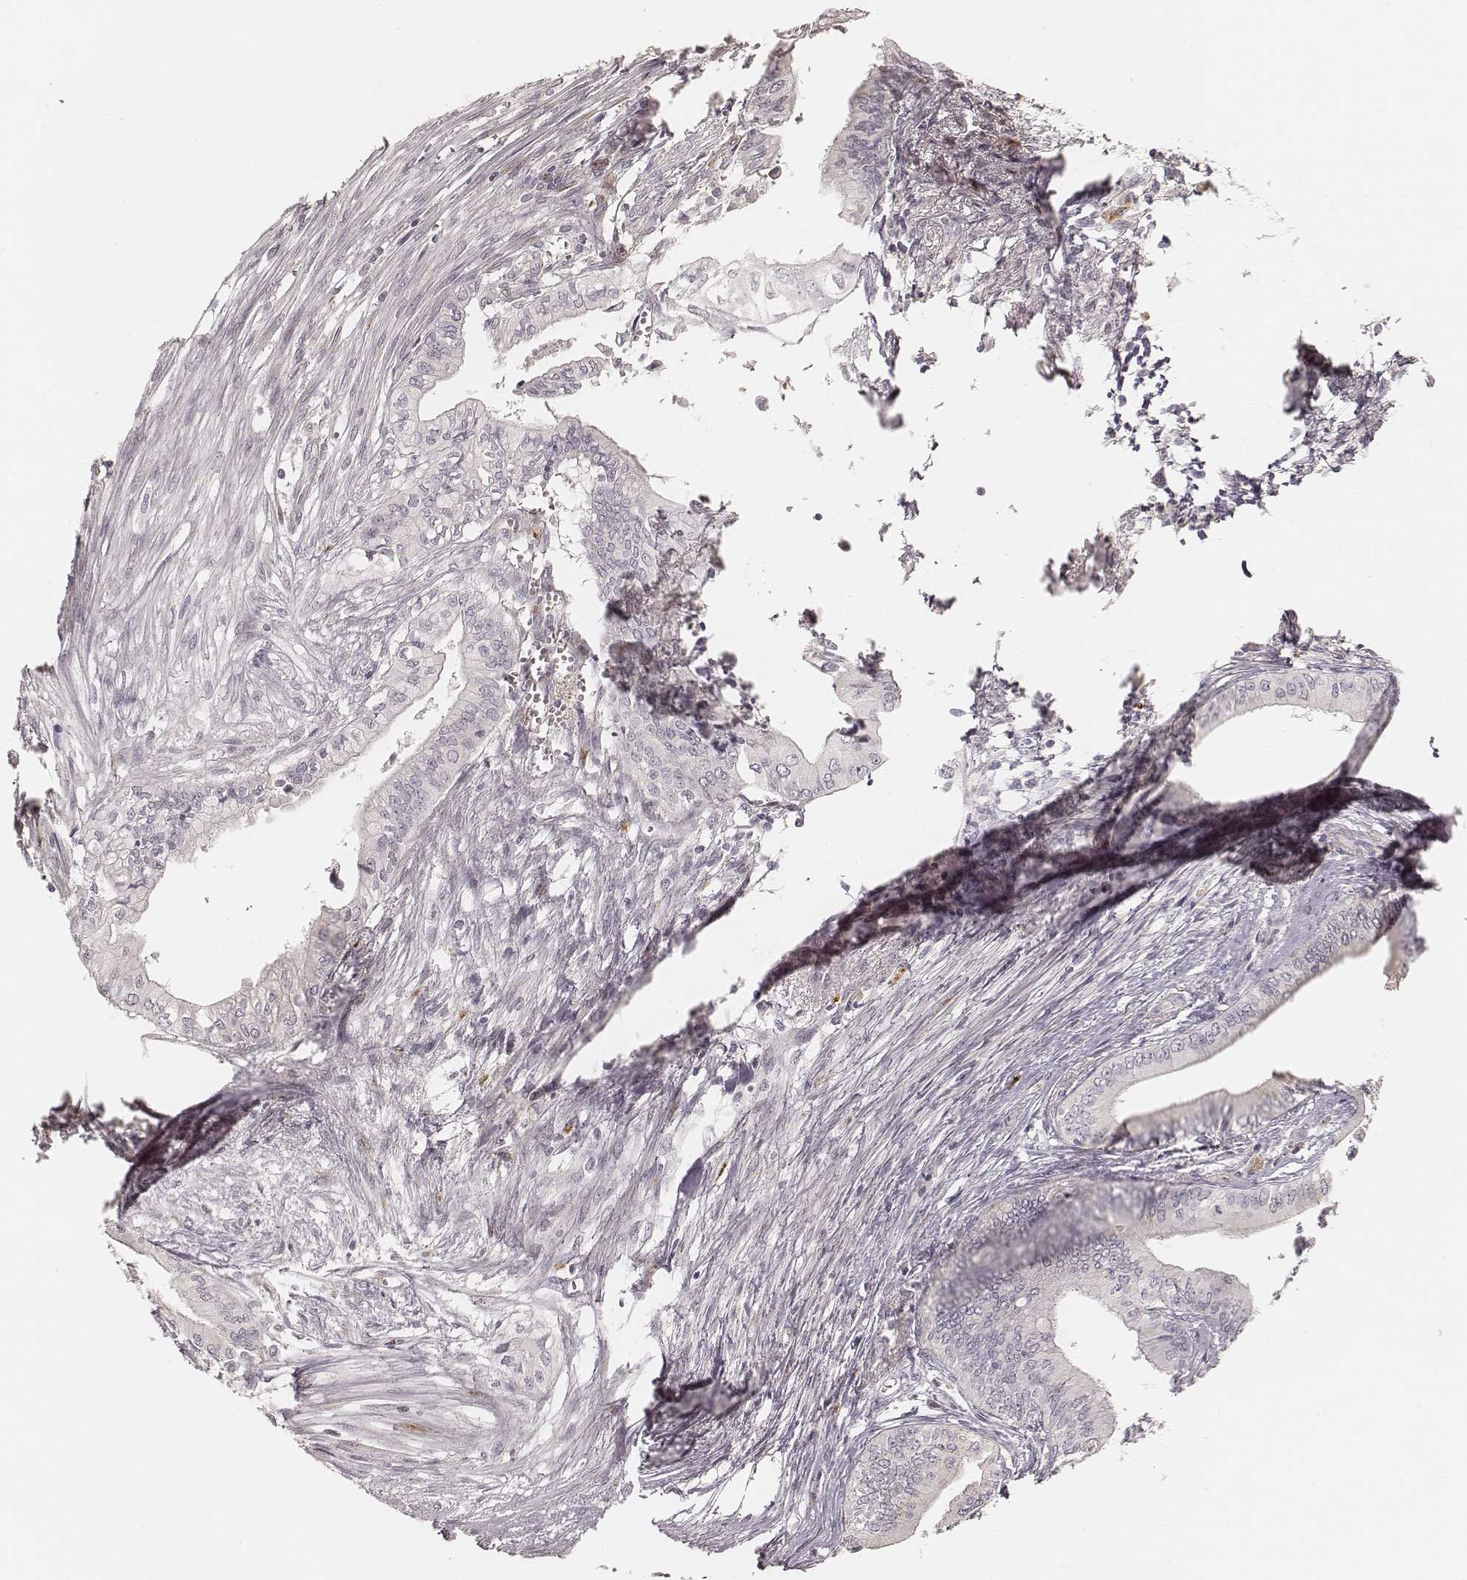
{"staining": {"intensity": "negative", "quantity": "none", "location": "none"}, "tissue": "pancreatic cancer", "cell_type": "Tumor cells", "image_type": "cancer", "snomed": [{"axis": "morphology", "description": "Adenocarcinoma, NOS"}, {"axis": "topography", "description": "Pancreas"}], "caption": "The immunohistochemistry photomicrograph has no significant staining in tumor cells of pancreatic cancer tissue.", "gene": "GORASP2", "patient": {"sex": "female", "age": 61}}